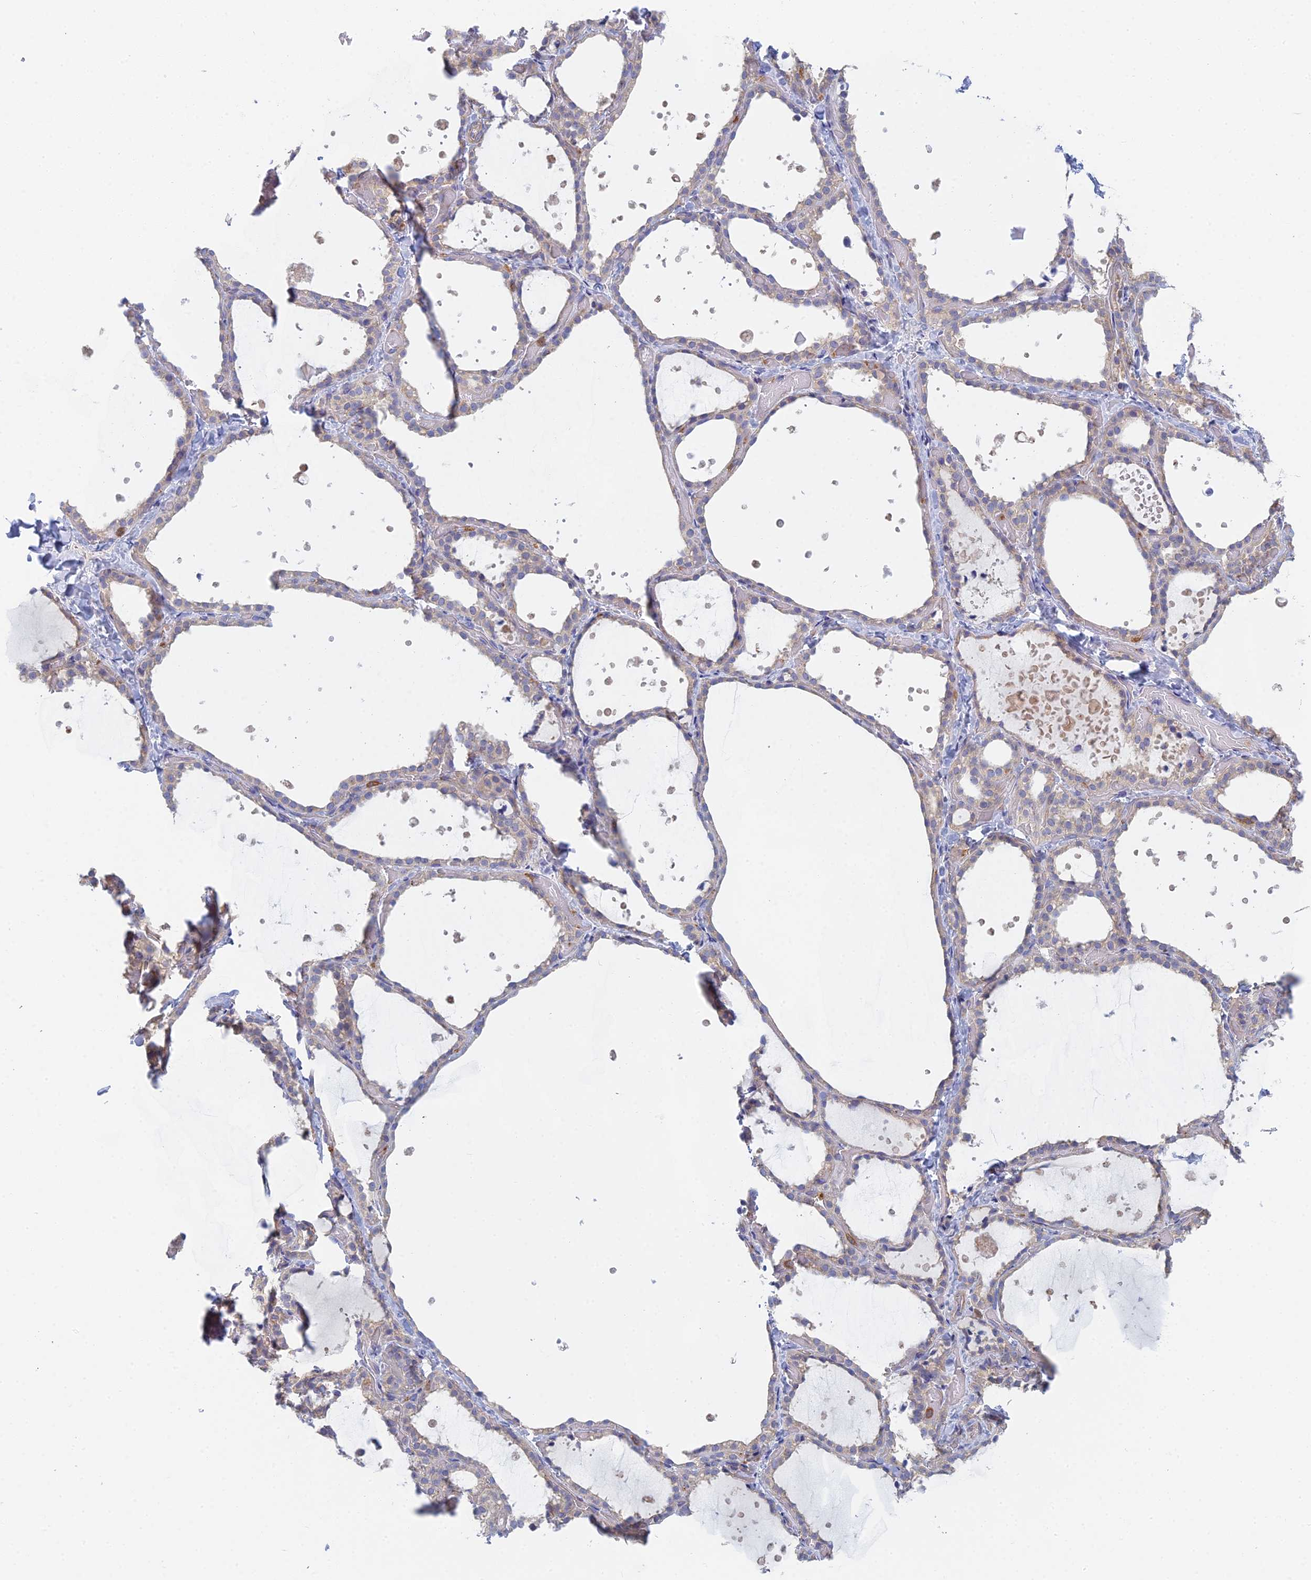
{"staining": {"intensity": "weak", "quantity": "<25%", "location": "cytoplasmic/membranous"}, "tissue": "thyroid gland", "cell_type": "Glandular cells", "image_type": "normal", "snomed": [{"axis": "morphology", "description": "Normal tissue, NOS"}, {"axis": "topography", "description": "Thyroid gland"}], "caption": "An IHC photomicrograph of normal thyroid gland is shown. There is no staining in glandular cells of thyroid gland.", "gene": "STRN4", "patient": {"sex": "female", "age": 44}}